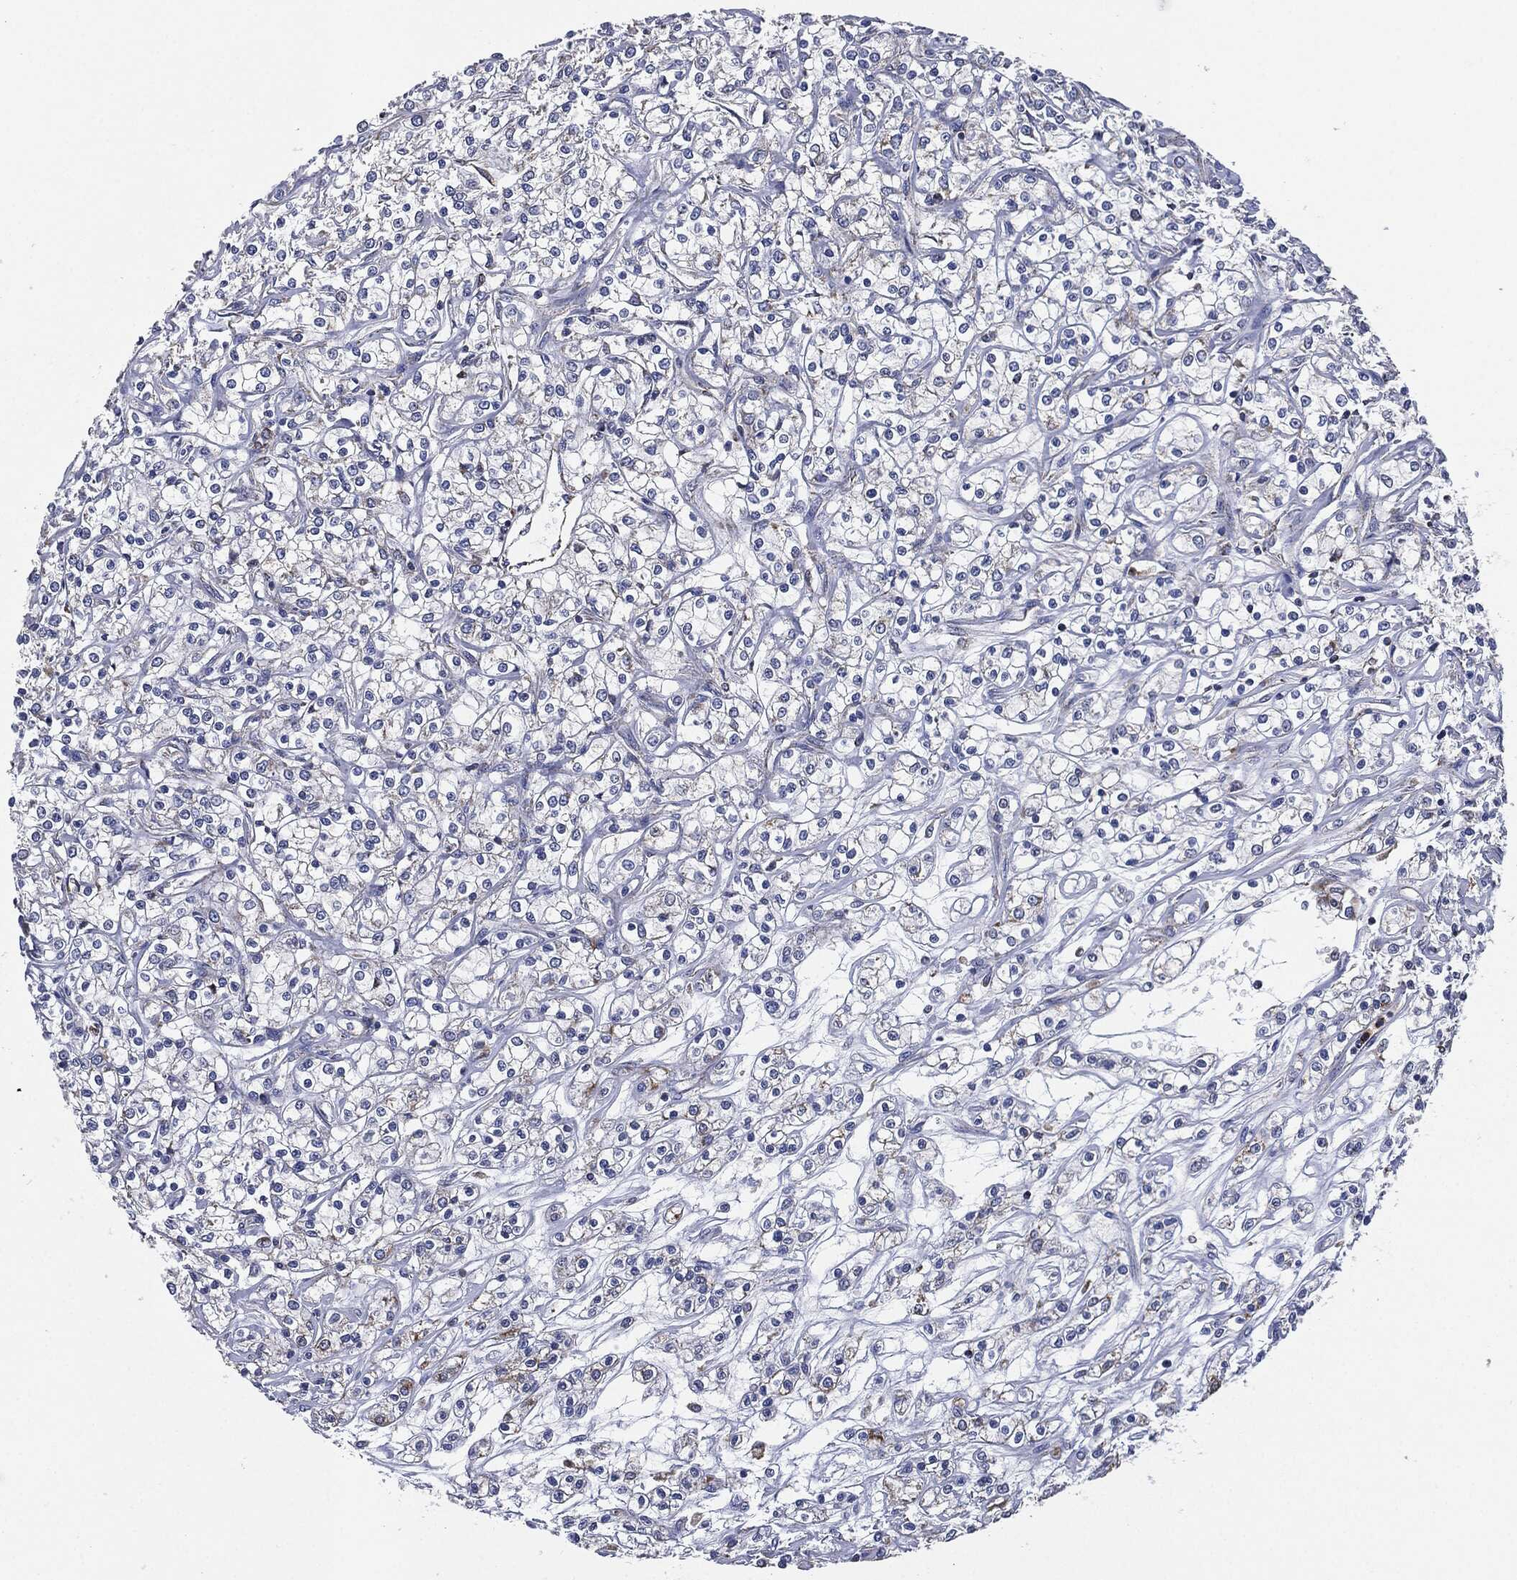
{"staining": {"intensity": "negative", "quantity": "none", "location": "none"}, "tissue": "renal cancer", "cell_type": "Tumor cells", "image_type": "cancer", "snomed": [{"axis": "morphology", "description": "Adenocarcinoma, NOS"}, {"axis": "topography", "description": "Kidney"}], "caption": "There is no significant expression in tumor cells of renal adenocarcinoma. (DAB IHC, high magnification).", "gene": "NDUFV2", "patient": {"sex": "female", "age": 59}}